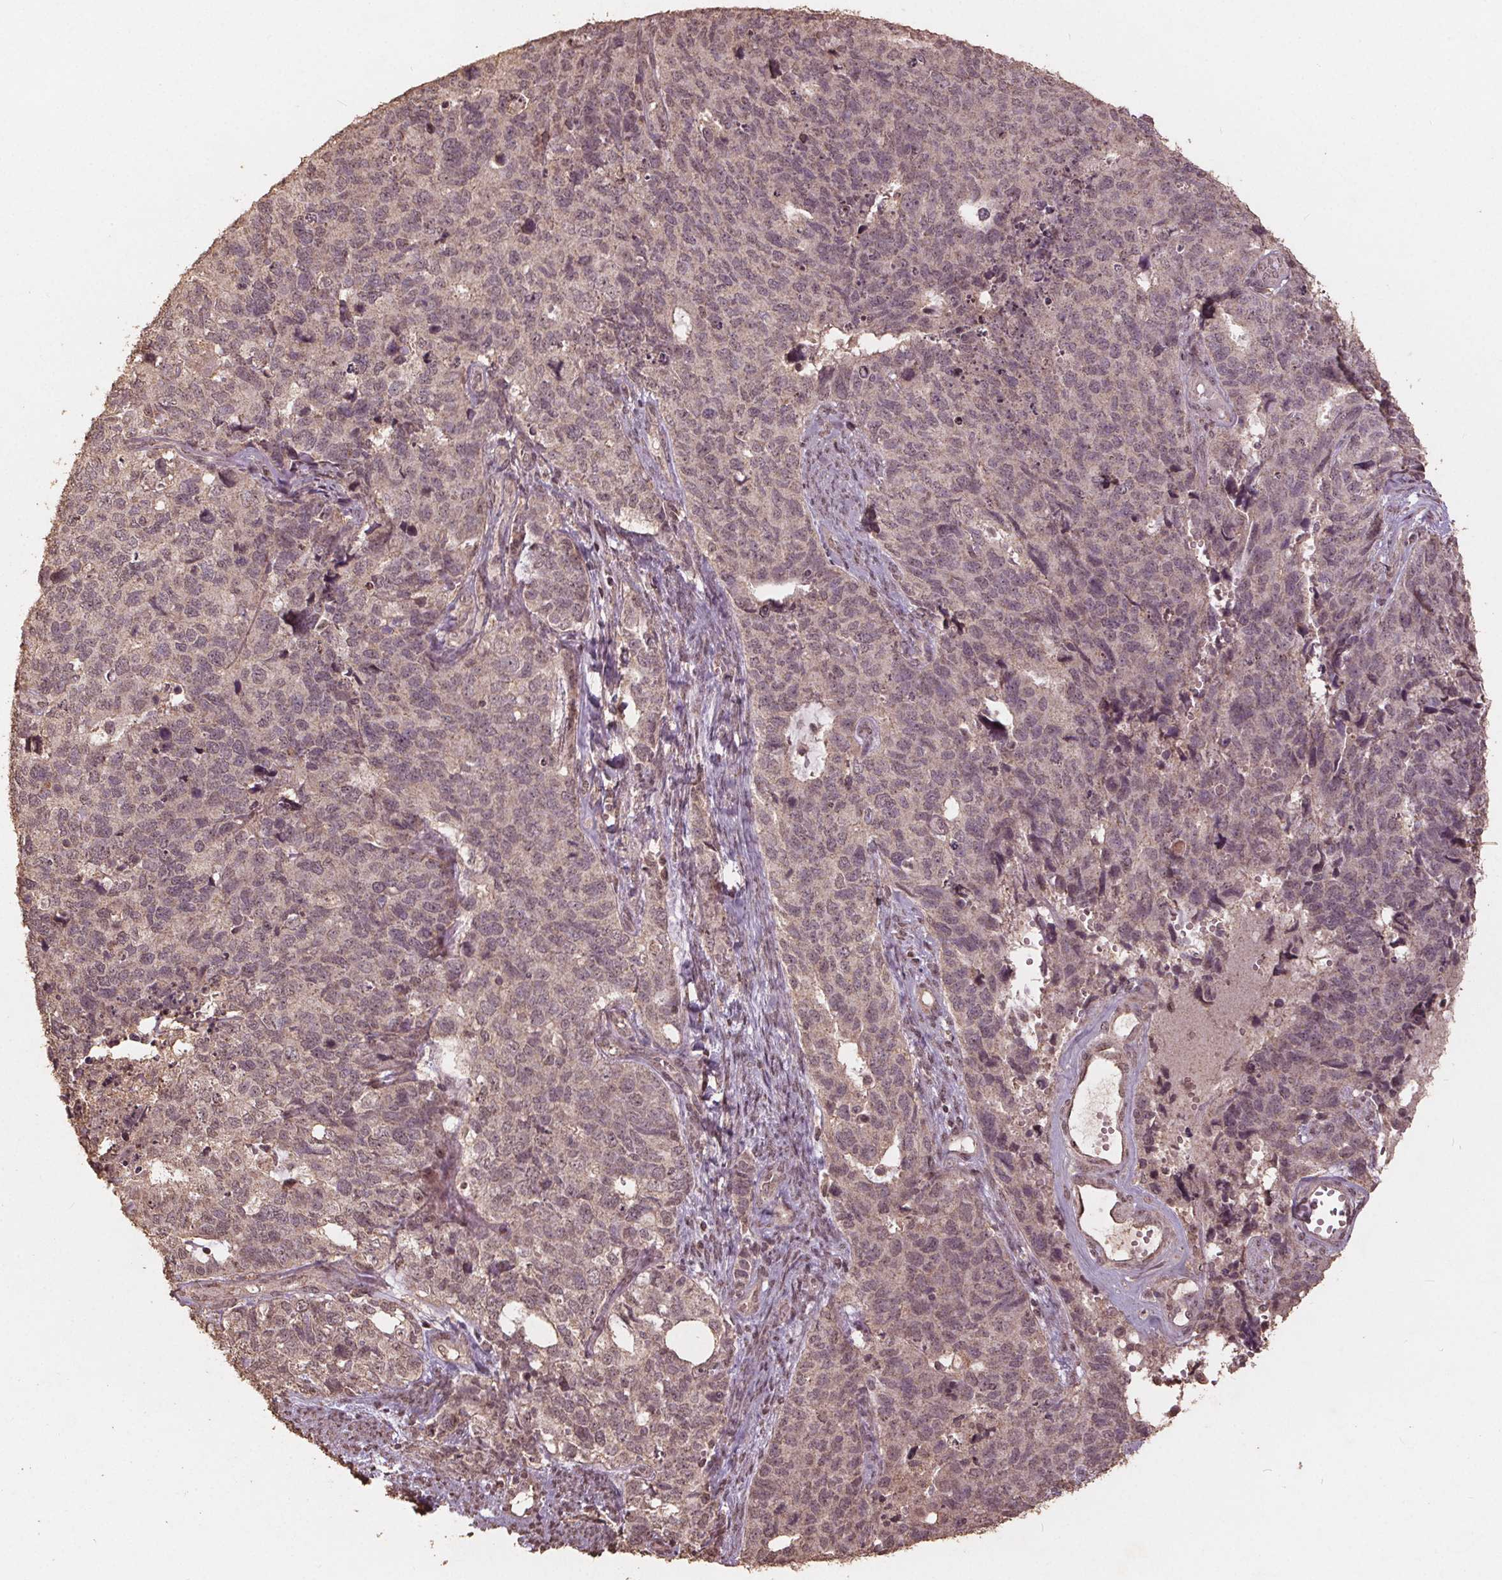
{"staining": {"intensity": "weak", "quantity": "<25%", "location": "nuclear"}, "tissue": "cervical cancer", "cell_type": "Tumor cells", "image_type": "cancer", "snomed": [{"axis": "morphology", "description": "Squamous cell carcinoma, NOS"}, {"axis": "topography", "description": "Cervix"}], "caption": "Cervical cancer stained for a protein using immunohistochemistry demonstrates no expression tumor cells.", "gene": "DSG3", "patient": {"sex": "female", "age": 63}}